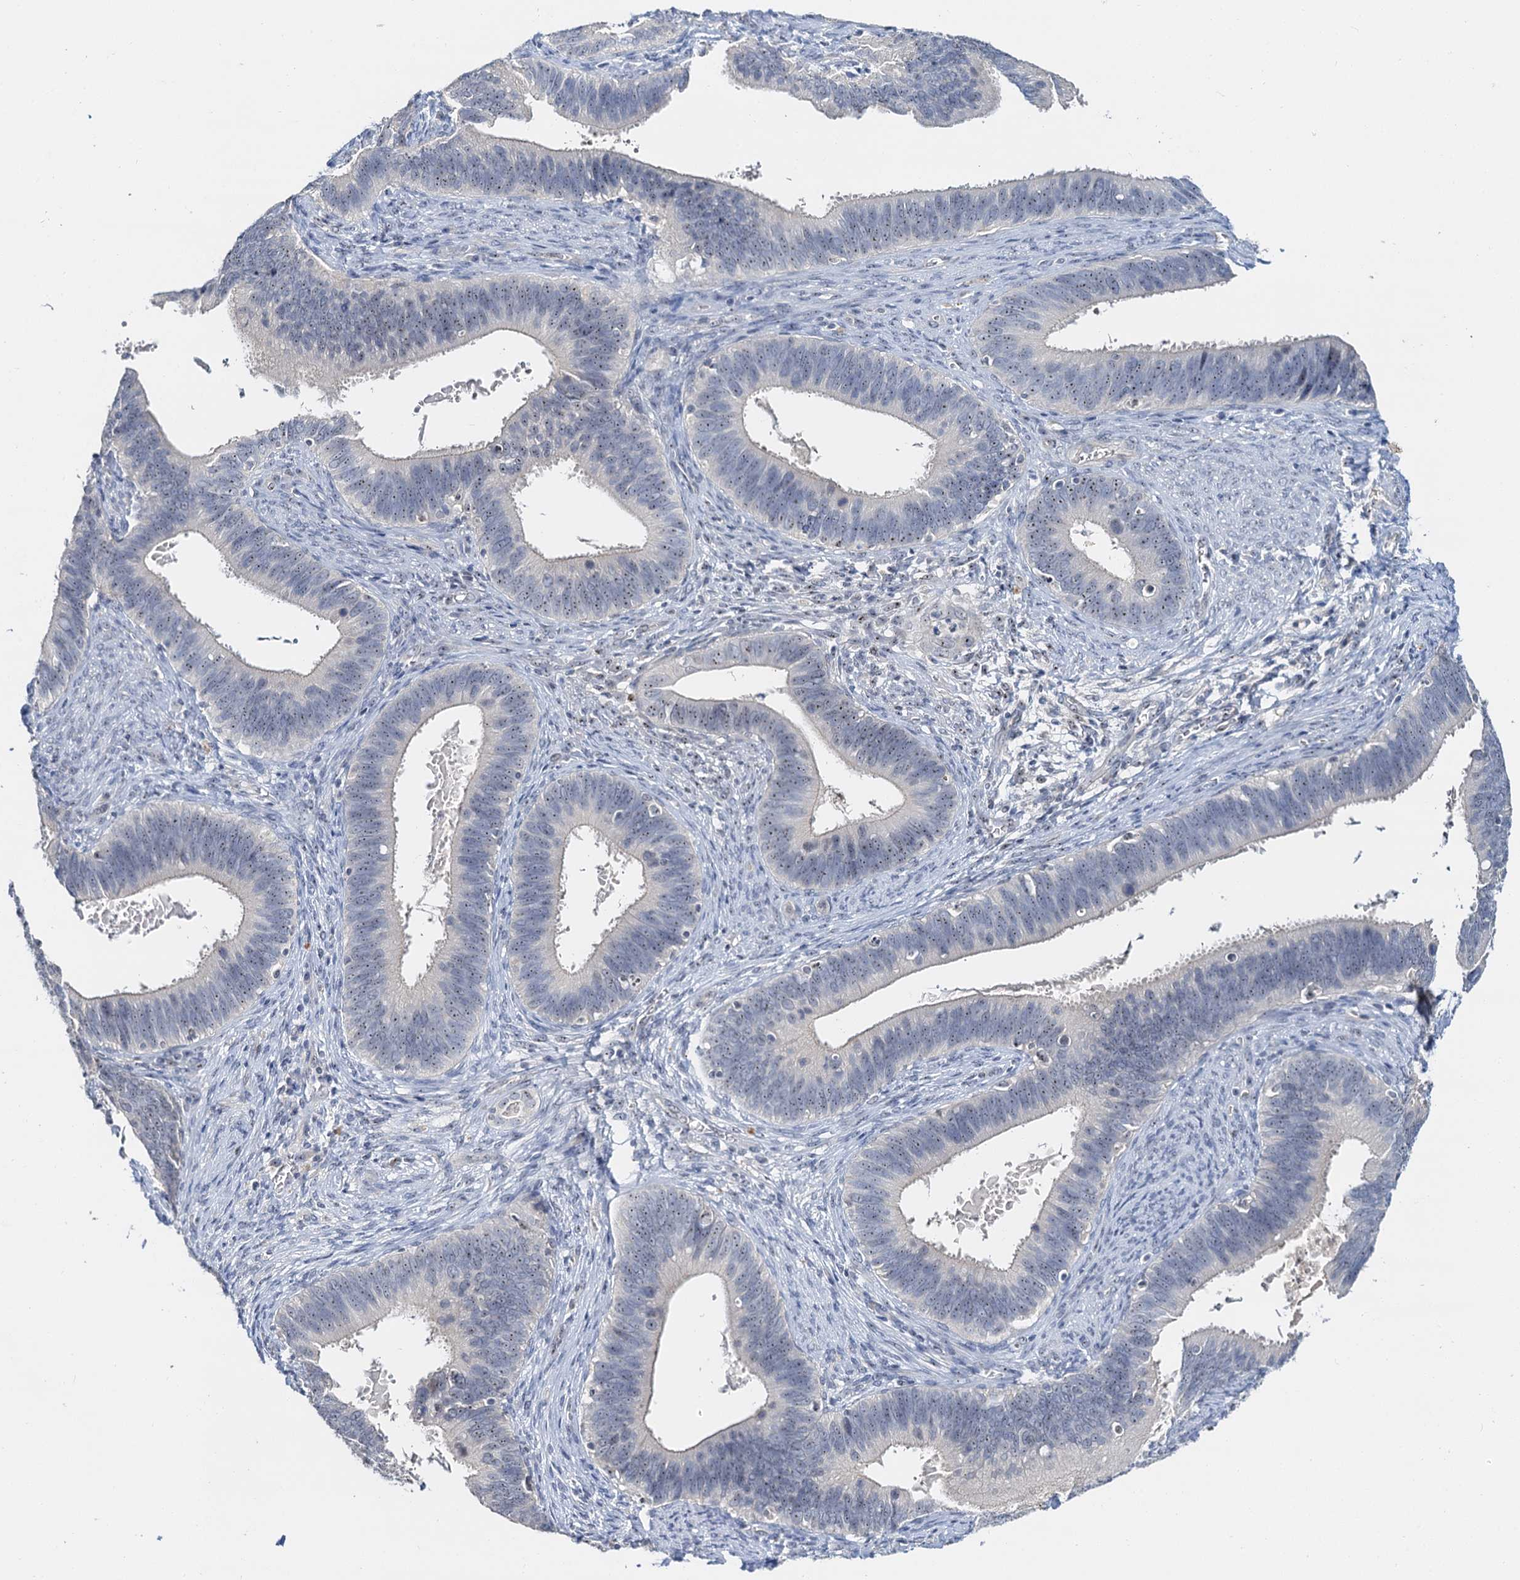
{"staining": {"intensity": "moderate", "quantity": "<25%", "location": "nuclear"}, "tissue": "cervical cancer", "cell_type": "Tumor cells", "image_type": "cancer", "snomed": [{"axis": "morphology", "description": "Adenocarcinoma, NOS"}, {"axis": "topography", "description": "Cervix"}], "caption": "DAB immunohistochemical staining of human cervical adenocarcinoma exhibits moderate nuclear protein staining in about <25% of tumor cells. Using DAB (3,3'-diaminobenzidine) (brown) and hematoxylin (blue) stains, captured at high magnification using brightfield microscopy.", "gene": "NOP2", "patient": {"sex": "female", "age": 42}}